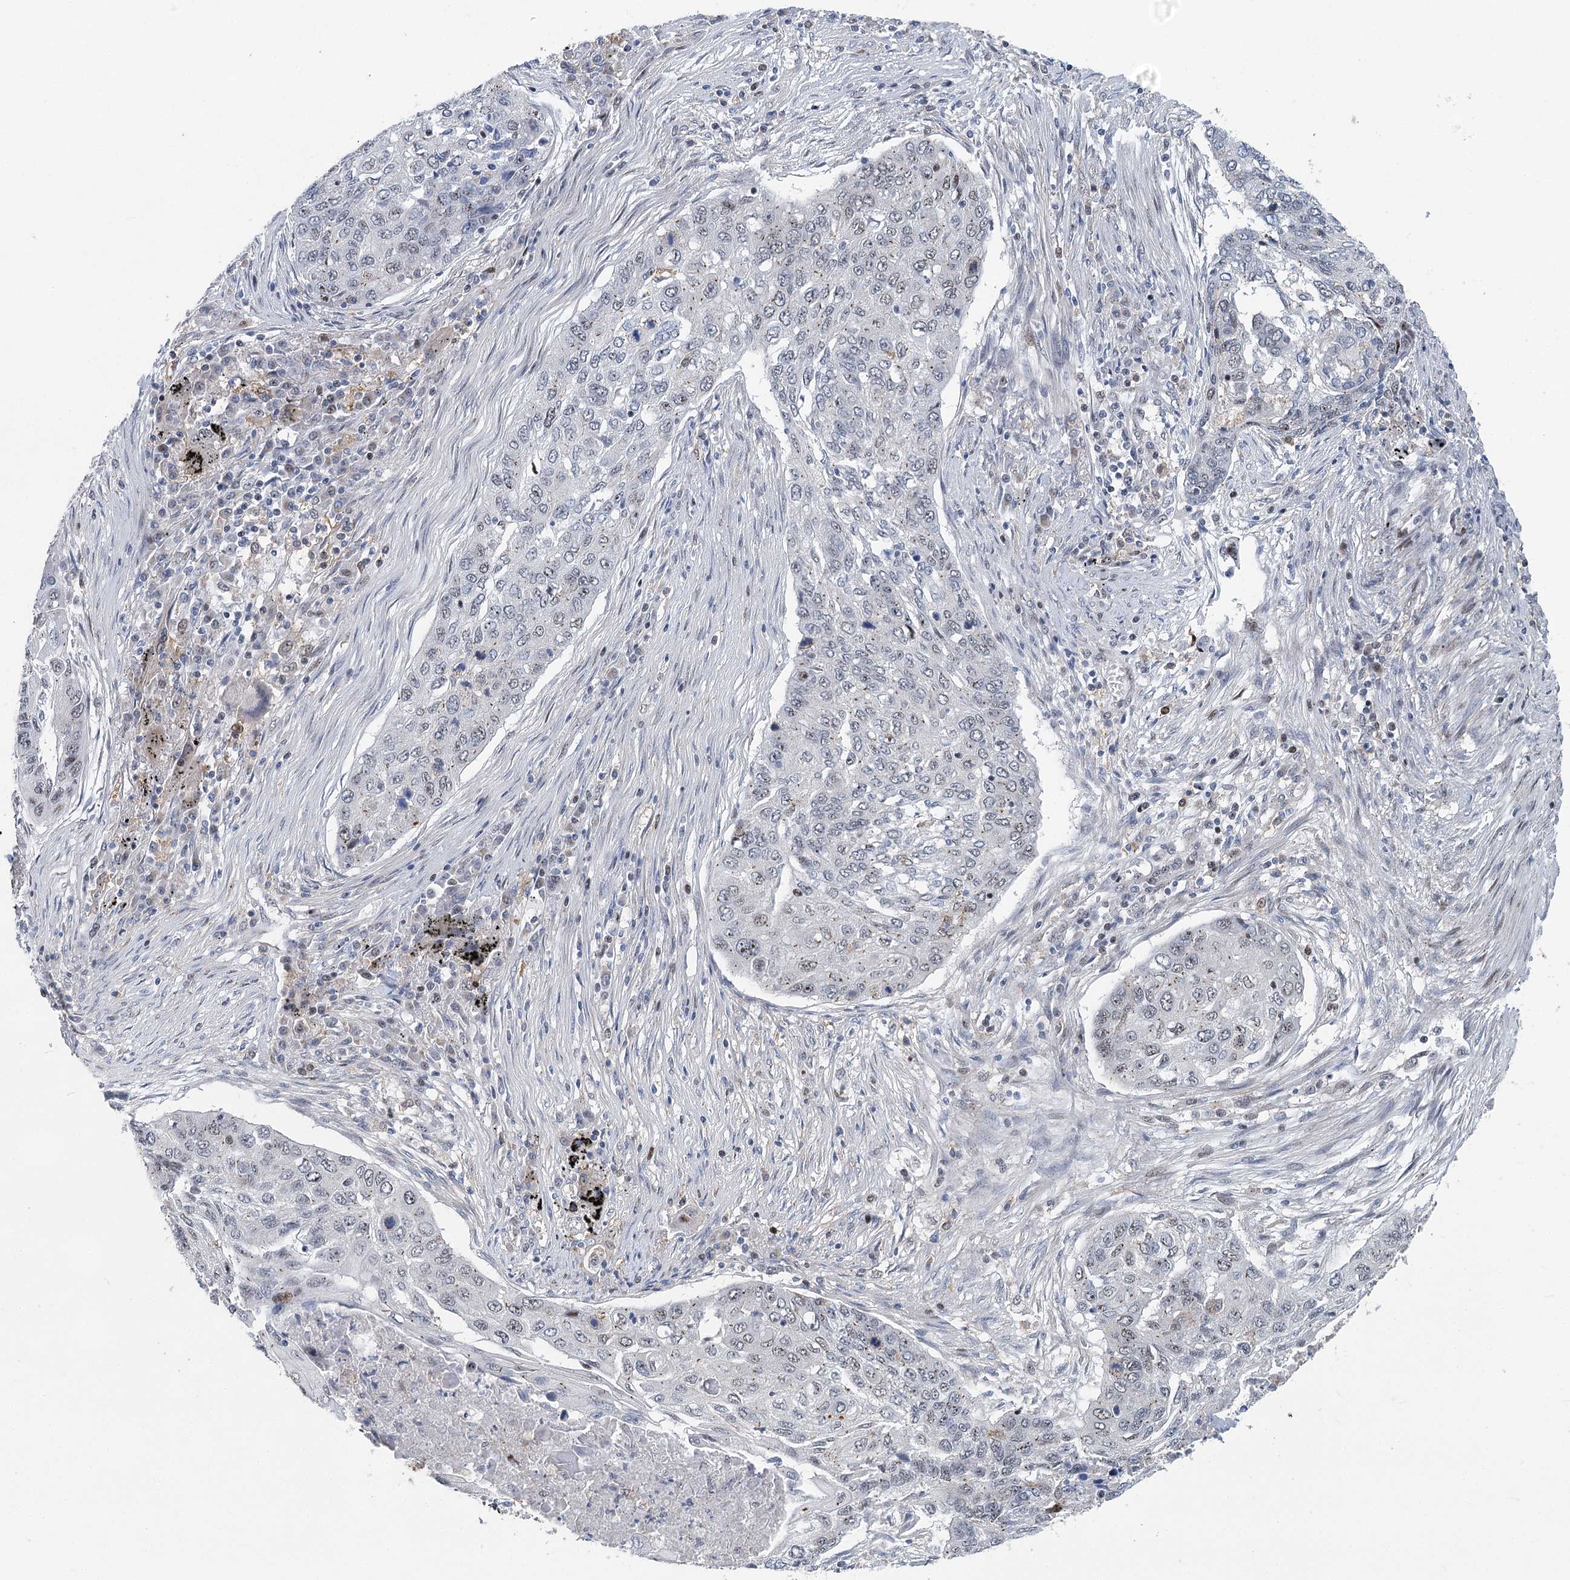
{"staining": {"intensity": "weak", "quantity": "<25%", "location": "nuclear"}, "tissue": "lung cancer", "cell_type": "Tumor cells", "image_type": "cancer", "snomed": [{"axis": "morphology", "description": "Squamous cell carcinoma, NOS"}, {"axis": "topography", "description": "Lung"}], "caption": "Lung squamous cell carcinoma was stained to show a protein in brown. There is no significant positivity in tumor cells.", "gene": "CAMTA1", "patient": {"sex": "female", "age": 63}}